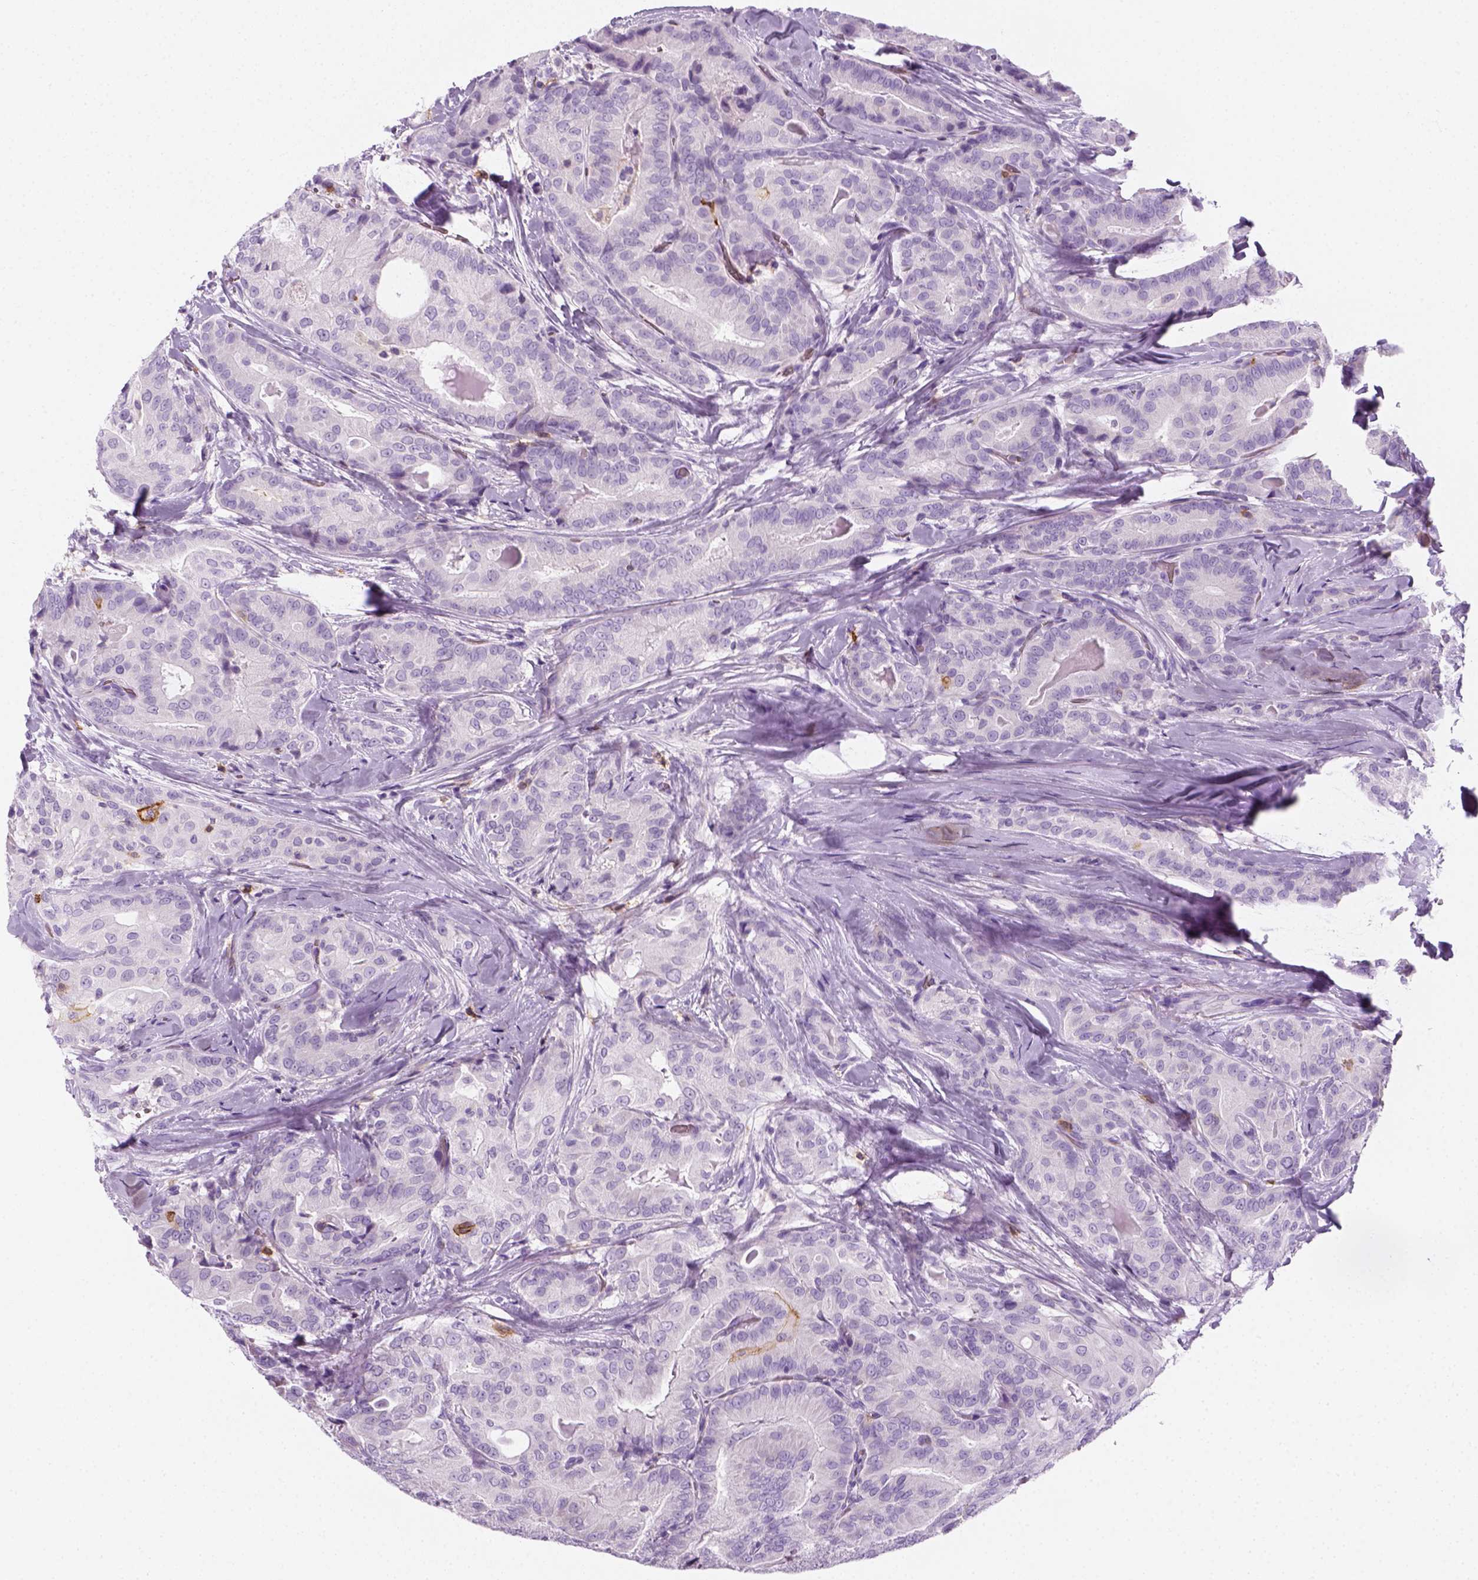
{"staining": {"intensity": "negative", "quantity": "none", "location": "none"}, "tissue": "thyroid cancer", "cell_type": "Tumor cells", "image_type": "cancer", "snomed": [{"axis": "morphology", "description": "Papillary adenocarcinoma, NOS"}, {"axis": "topography", "description": "Thyroid gland"}], "caption": "This is a image of immunohistochemistry (IHC) staining of thyroid papillary adenocarcinoma, which shows no expression in tumor cells. Brightfield microscopy of IHC stained with DAB (brown) and hematoxylin (blue), captured at high magnification.", "gene": "AQP3", "patient": {"sex": "male", "age": 61}}